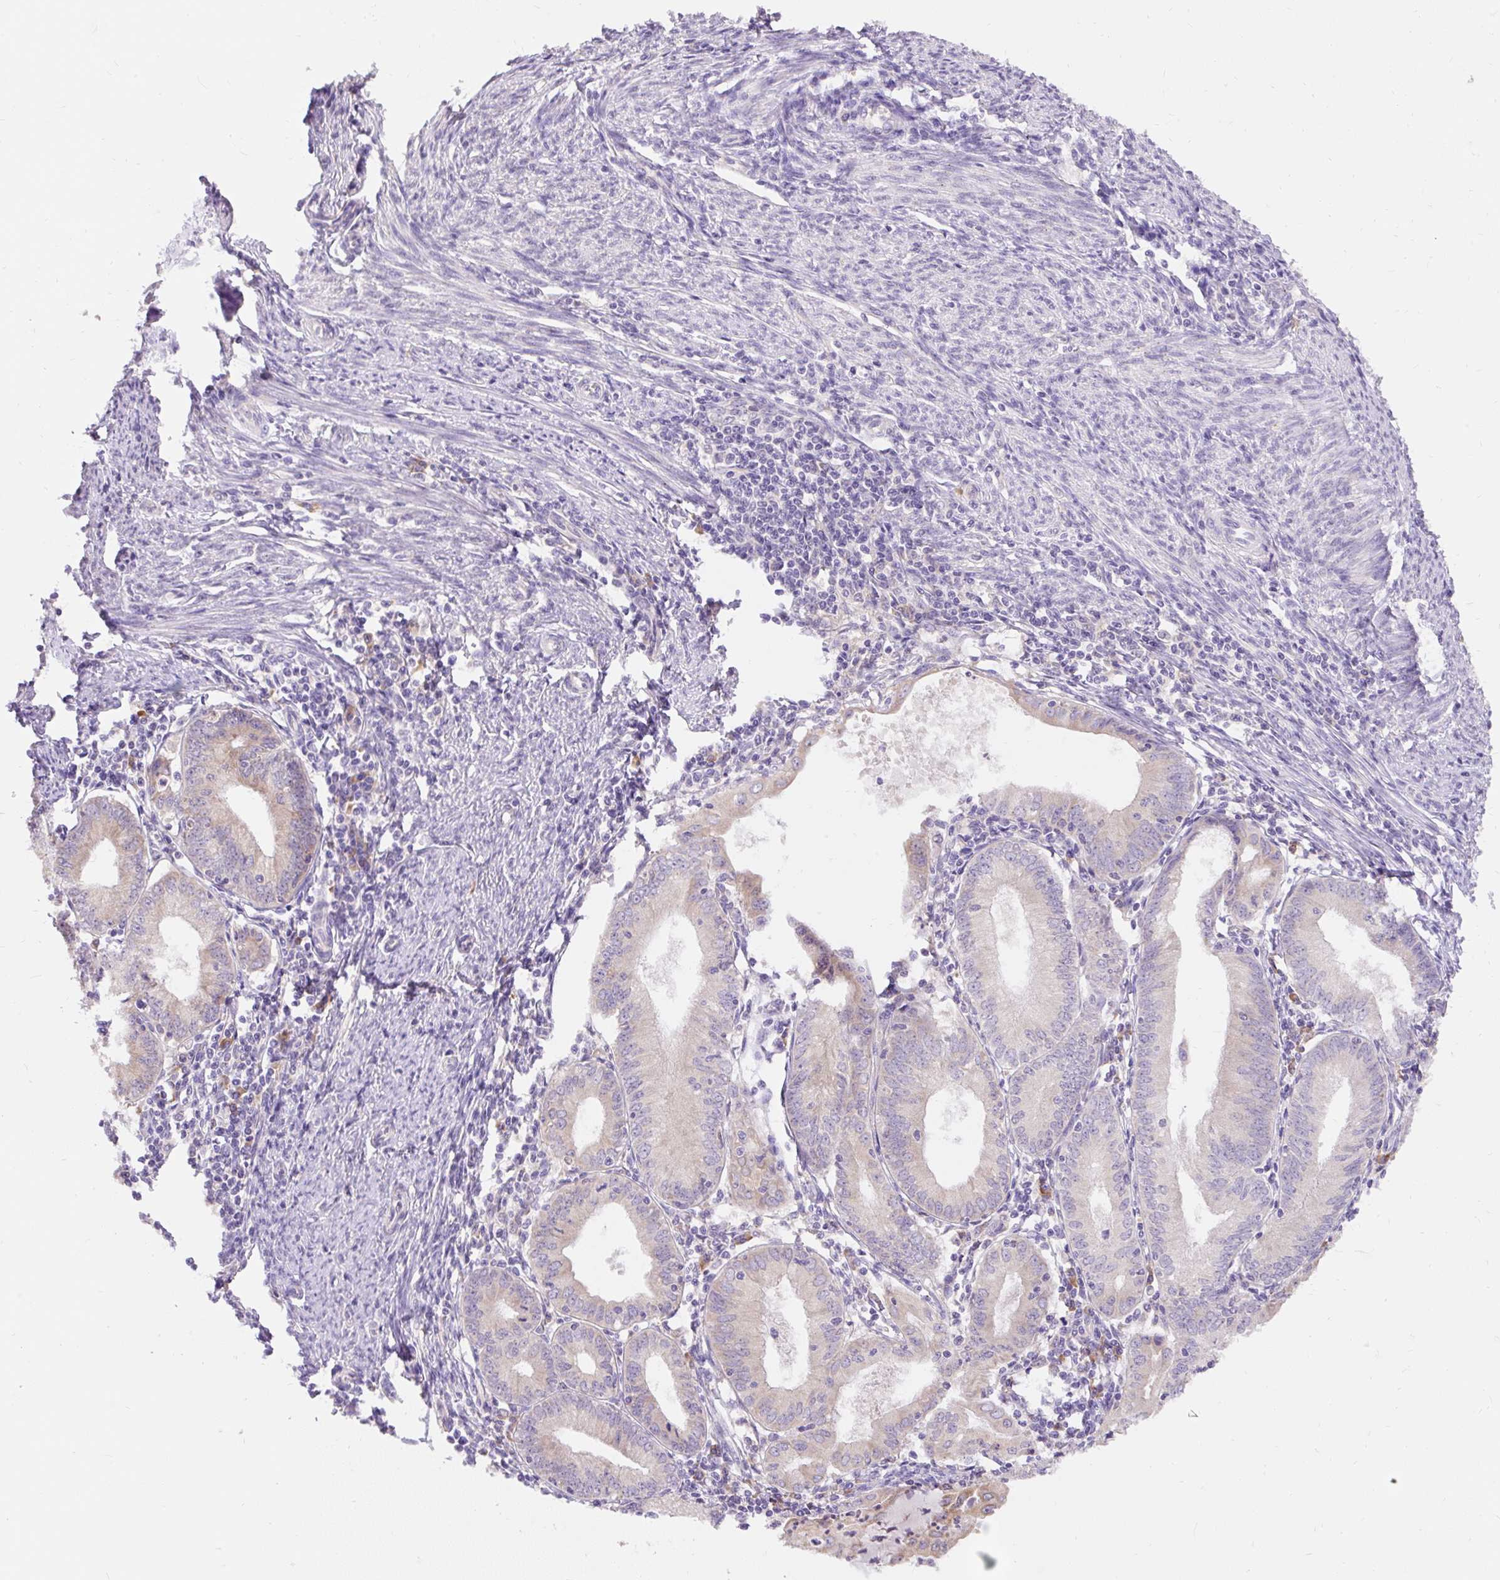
{"staining": {"intensity": "weak", "quantity": "25%-75%", "location": "cytoplasmic/membranous"}, "tissue": "endometrial cancer", "cell_type": "Tumor cells", "image_type": "cancer", "snomed": [{"axis": "morphology", "description": "Adenocarcinoma, NOS"}, {"axis": "topography", "description": "Endometrium"}], "caption": "Tumor cells show low levels of weak cytoplasmic/membranous expression in about 25%-75% of cells in human endometrial adenocarcinoma.", "gene": "SEC63", "patient": {"sex": "female", "age": 60}}